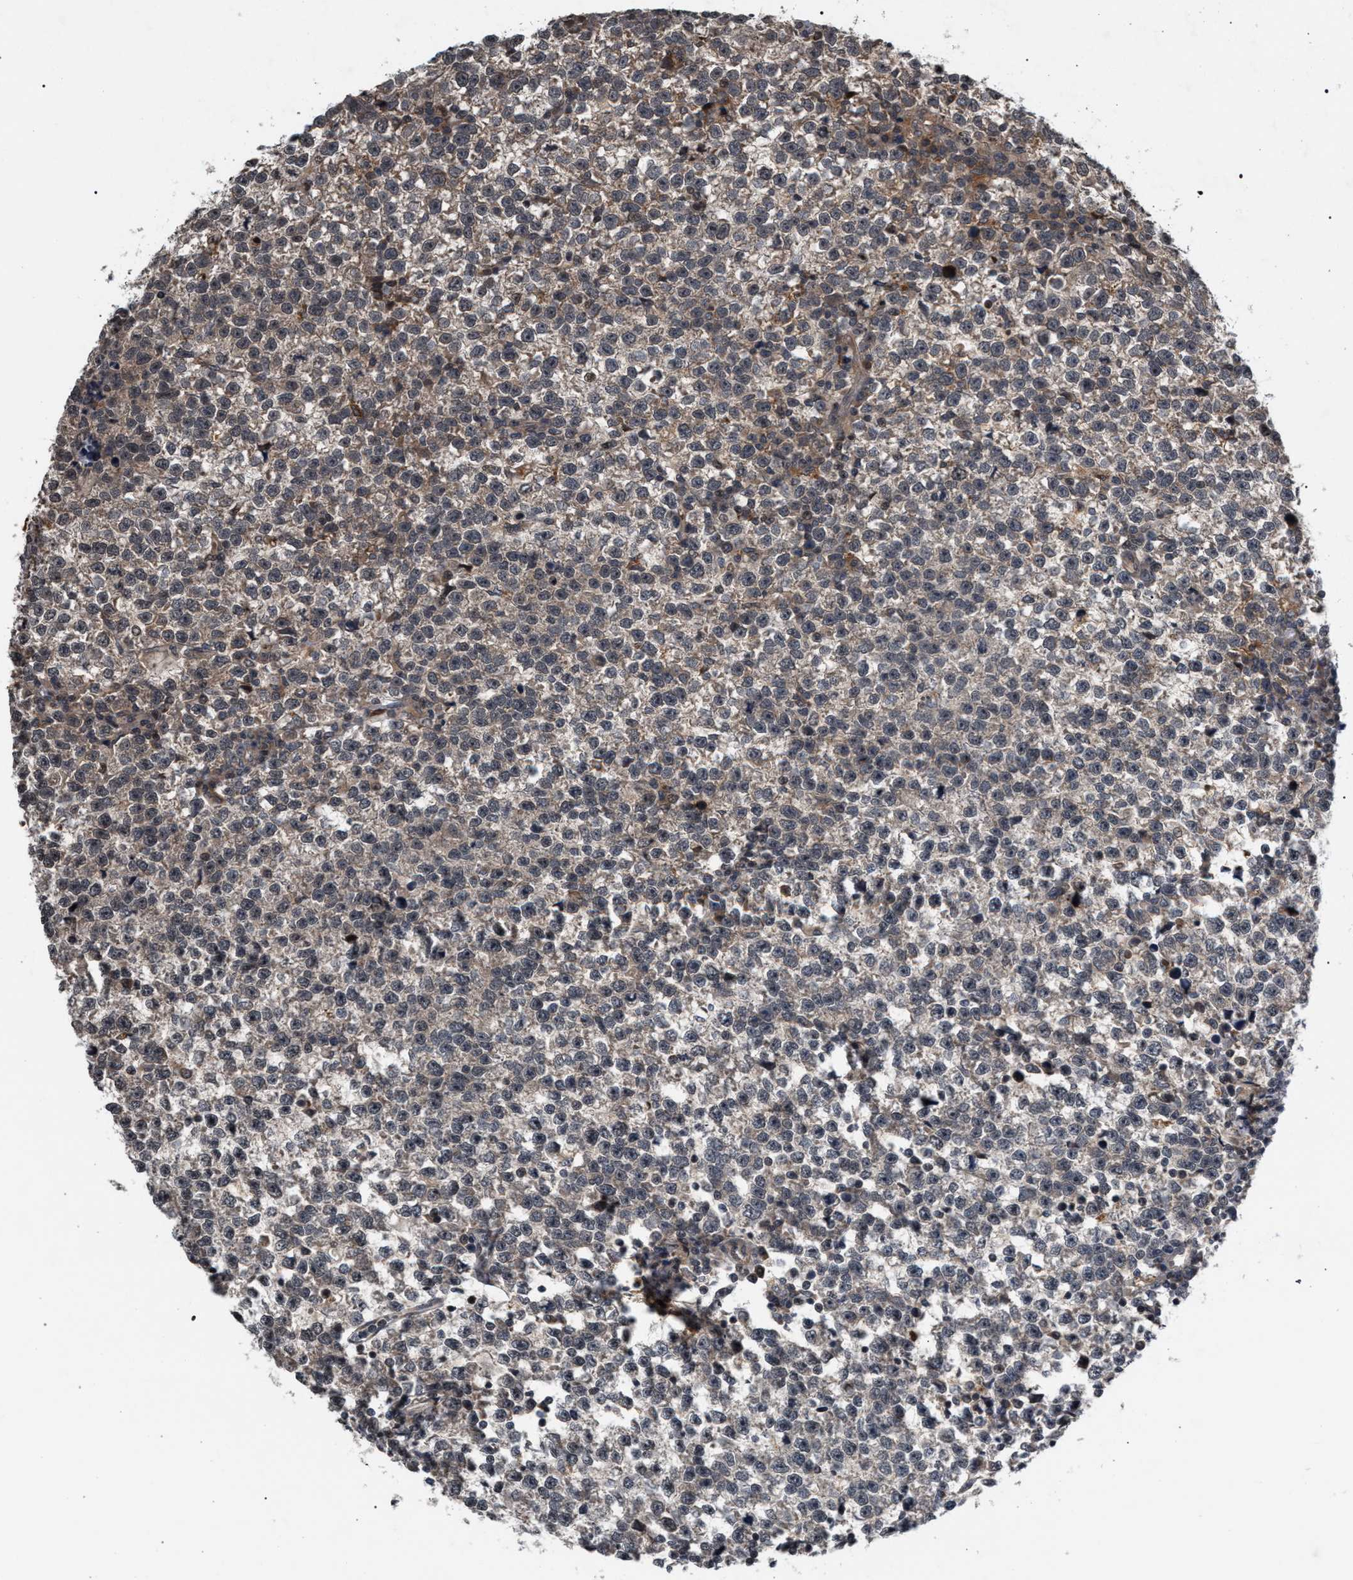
{"staining": {"intensity": "weak", "quantity": "<25%", "location": "cytoplasmic/membranous"}, "tissue": "testis cancer", "cell_type": "Tumor cells", "image_type": "cancer", "snomed": [{"axis": "morphology", "description": "Normal tissue, NOS"}, {"axis": "morphology", "description": "Seminoma, NOS"}, {"axis": "topography", "description": "Testis"}], "caption": "Image shows no protein positivity in tumor cells of testis cancer tissue.", "gene": "IRAK4", "patient": {"sex": "male", "age": 43}}